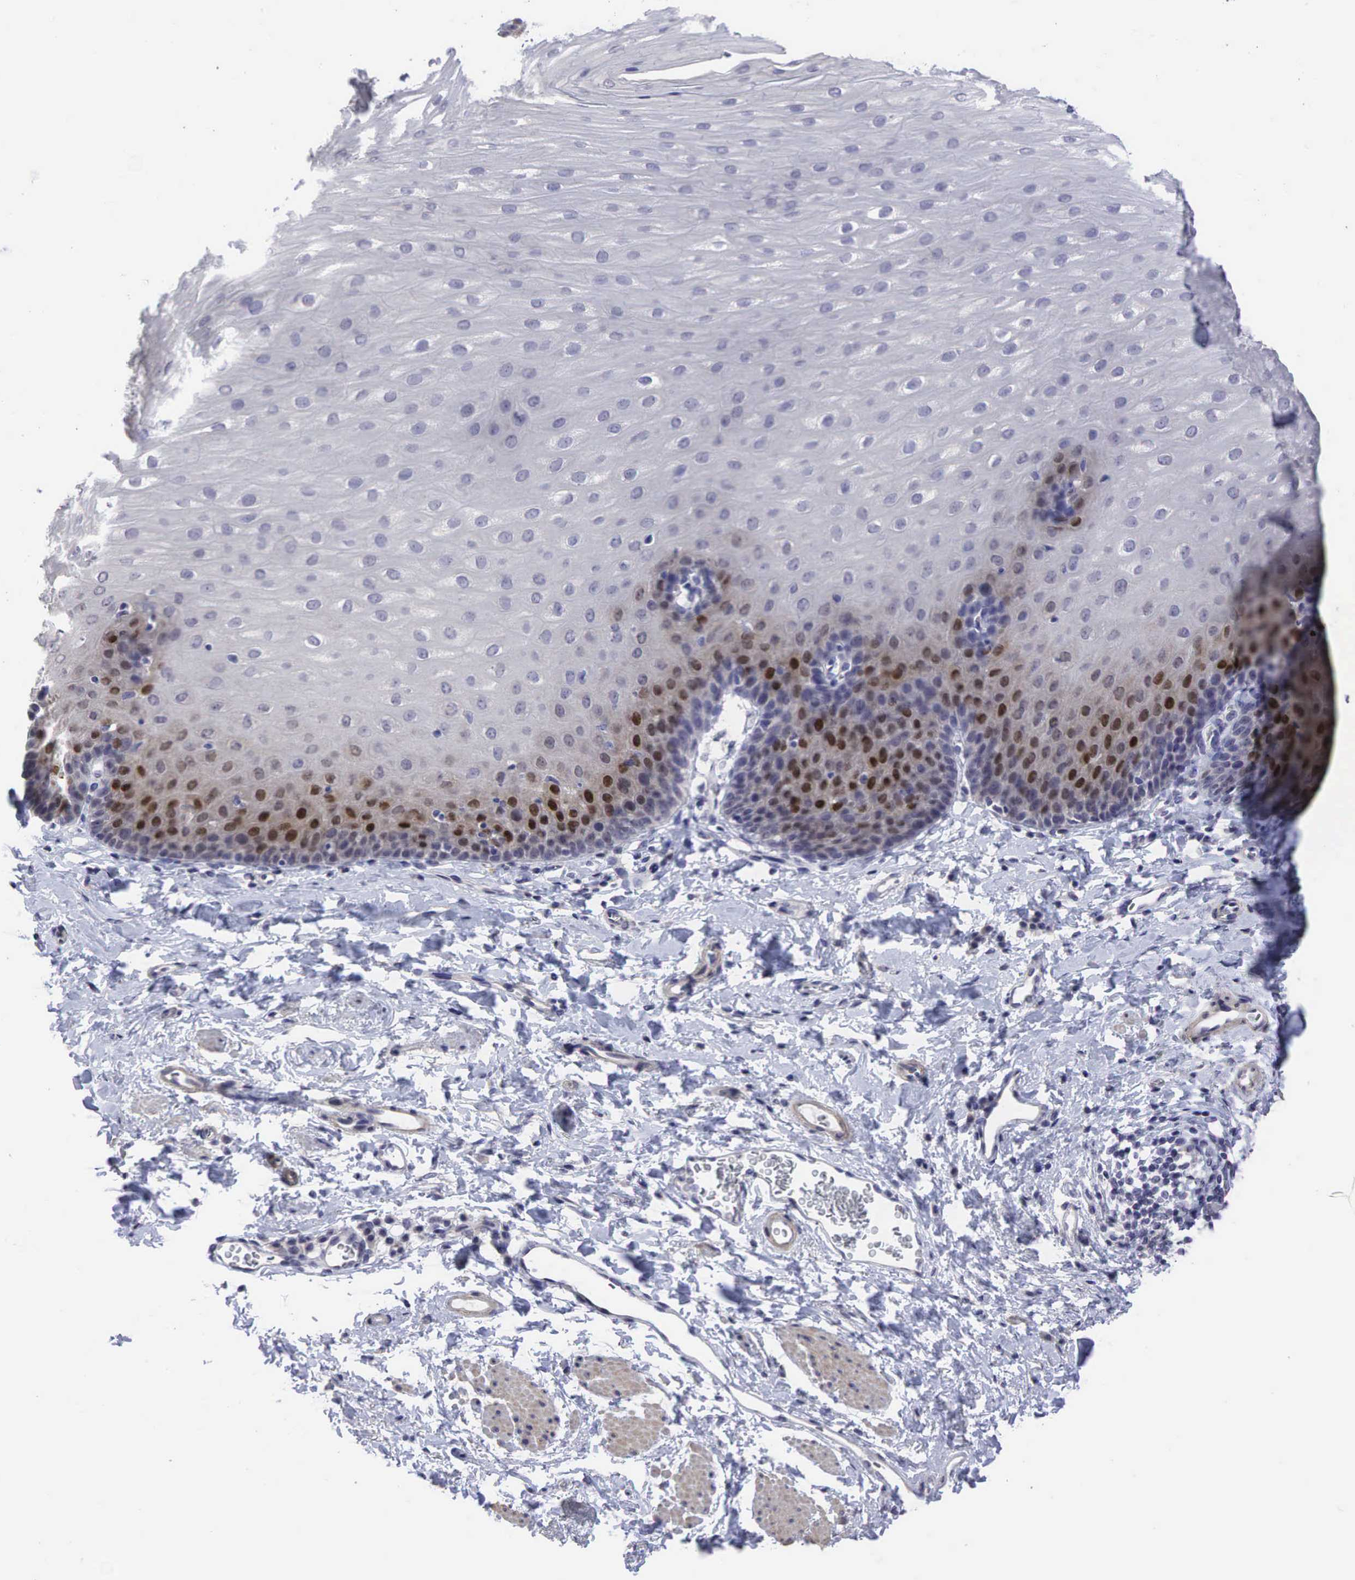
{"staining": {"intensity": "strong", "quantity": "<25%", "location": "nuclear"}, "tissue": "esophagus", "cell_type": "Squamous epithelial cells", "image_type": "normal", "snomed": [{"axis": "morphology", "description": "Normal tissue, NOS"}, {"axis": "topography", "description": "Esophagus"}], "caption": "Brown immunohistochemical staining in normal esophagus exhibits strong nuclear expression in about <25% of squamous epithelial cells.", "gene": "CCND1", "patient": {"sex": "male", "age": 70}}